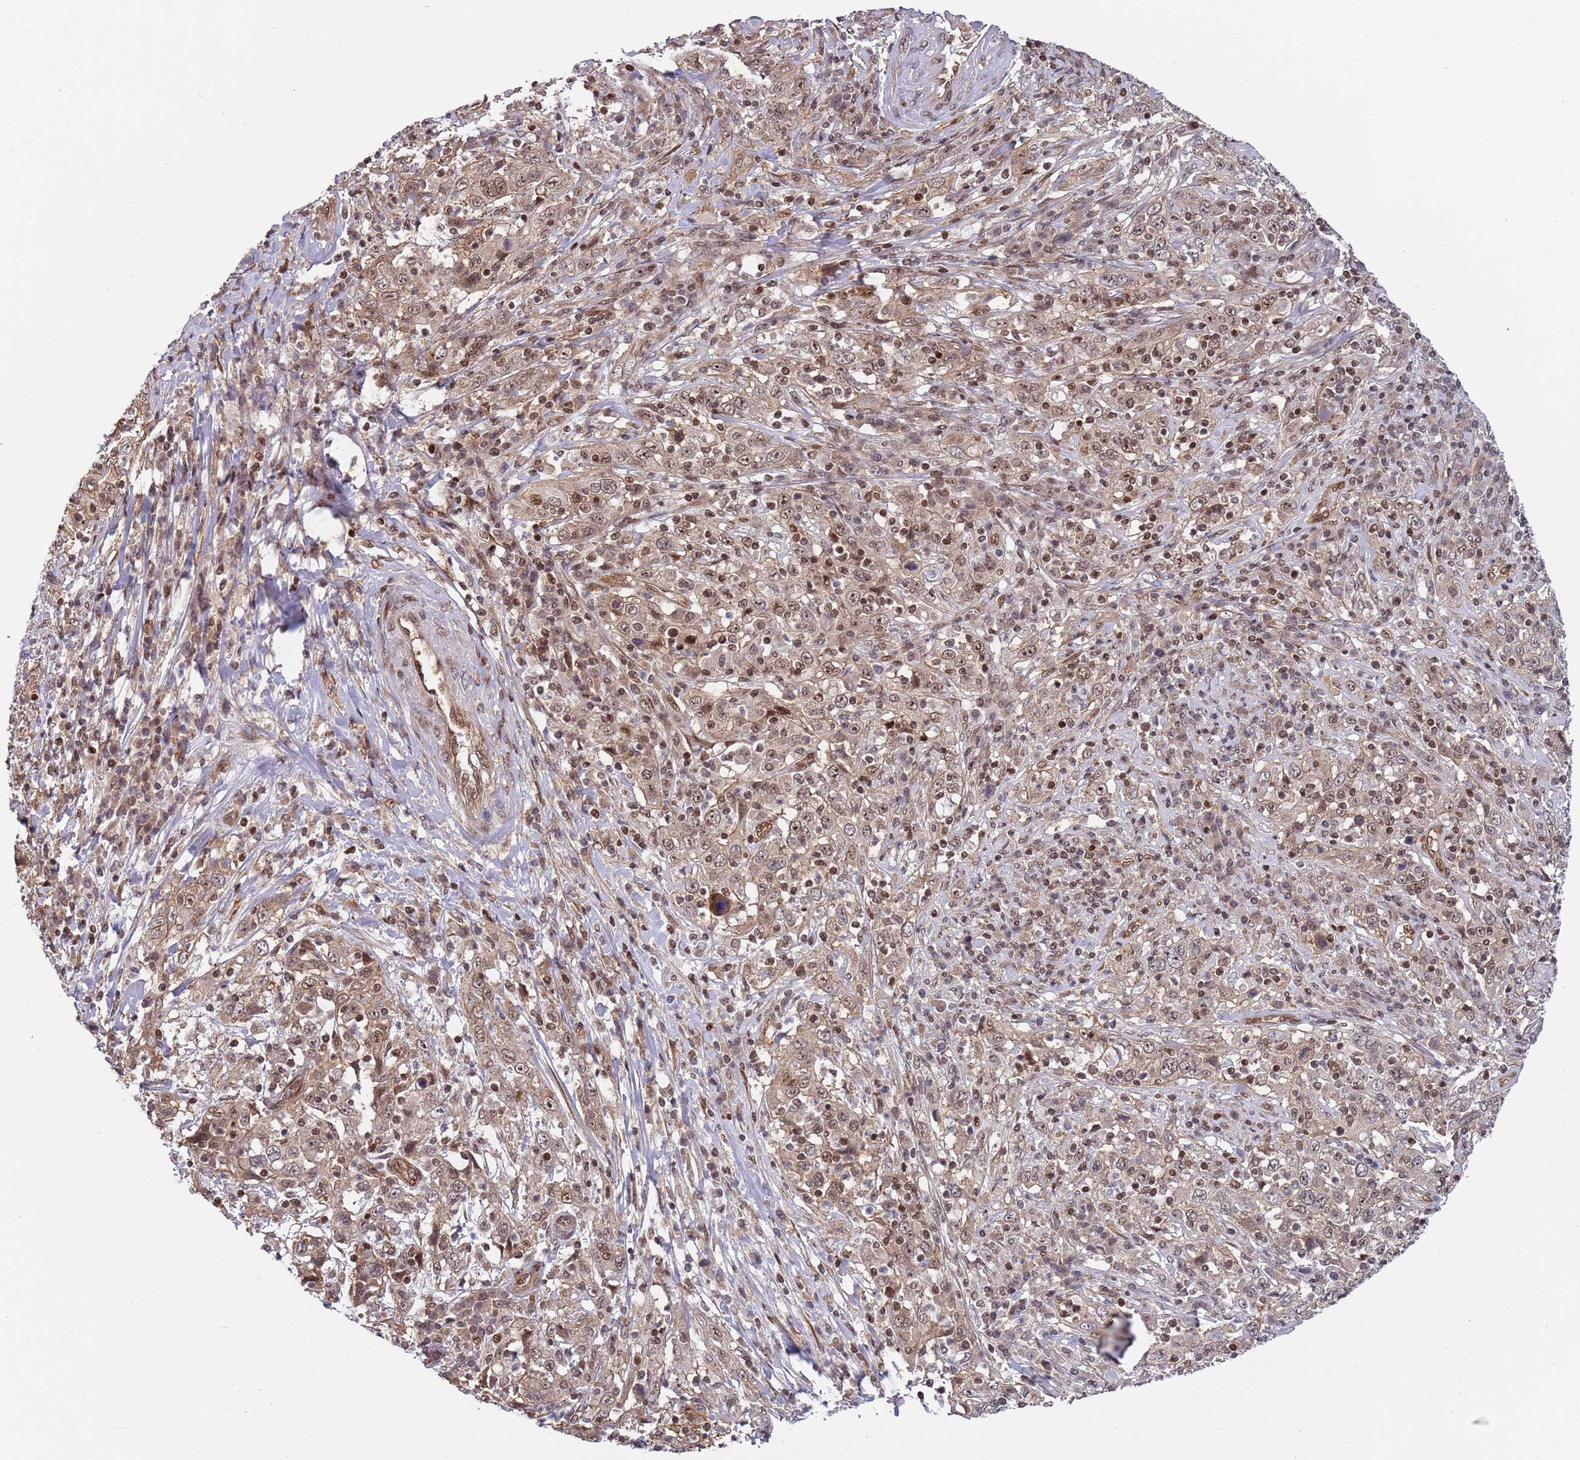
{"staining": {"intensity": "weak", "quantity": ">75%", "location": "cytoplasmic/membranous,nuclear"}, "tissue": "cervical cancer", "cell_type": "Tumor cells", "image_type": "cancer", "snomed": [{"axis": "morphology", "description": "Squamous cell carcinoma, NOS"}, {"axis": "topography", "description": "Cervix"}], "caption": "Cervical cancer (squamous cell carcinoma) was stained to show a protein in brown. There is low levels of weak cytoplasmic/membranous and nuclear staining in about >75% of tumor cells.", "gene": "TBX10", "patient": {"sex": "female", "age": 46}}